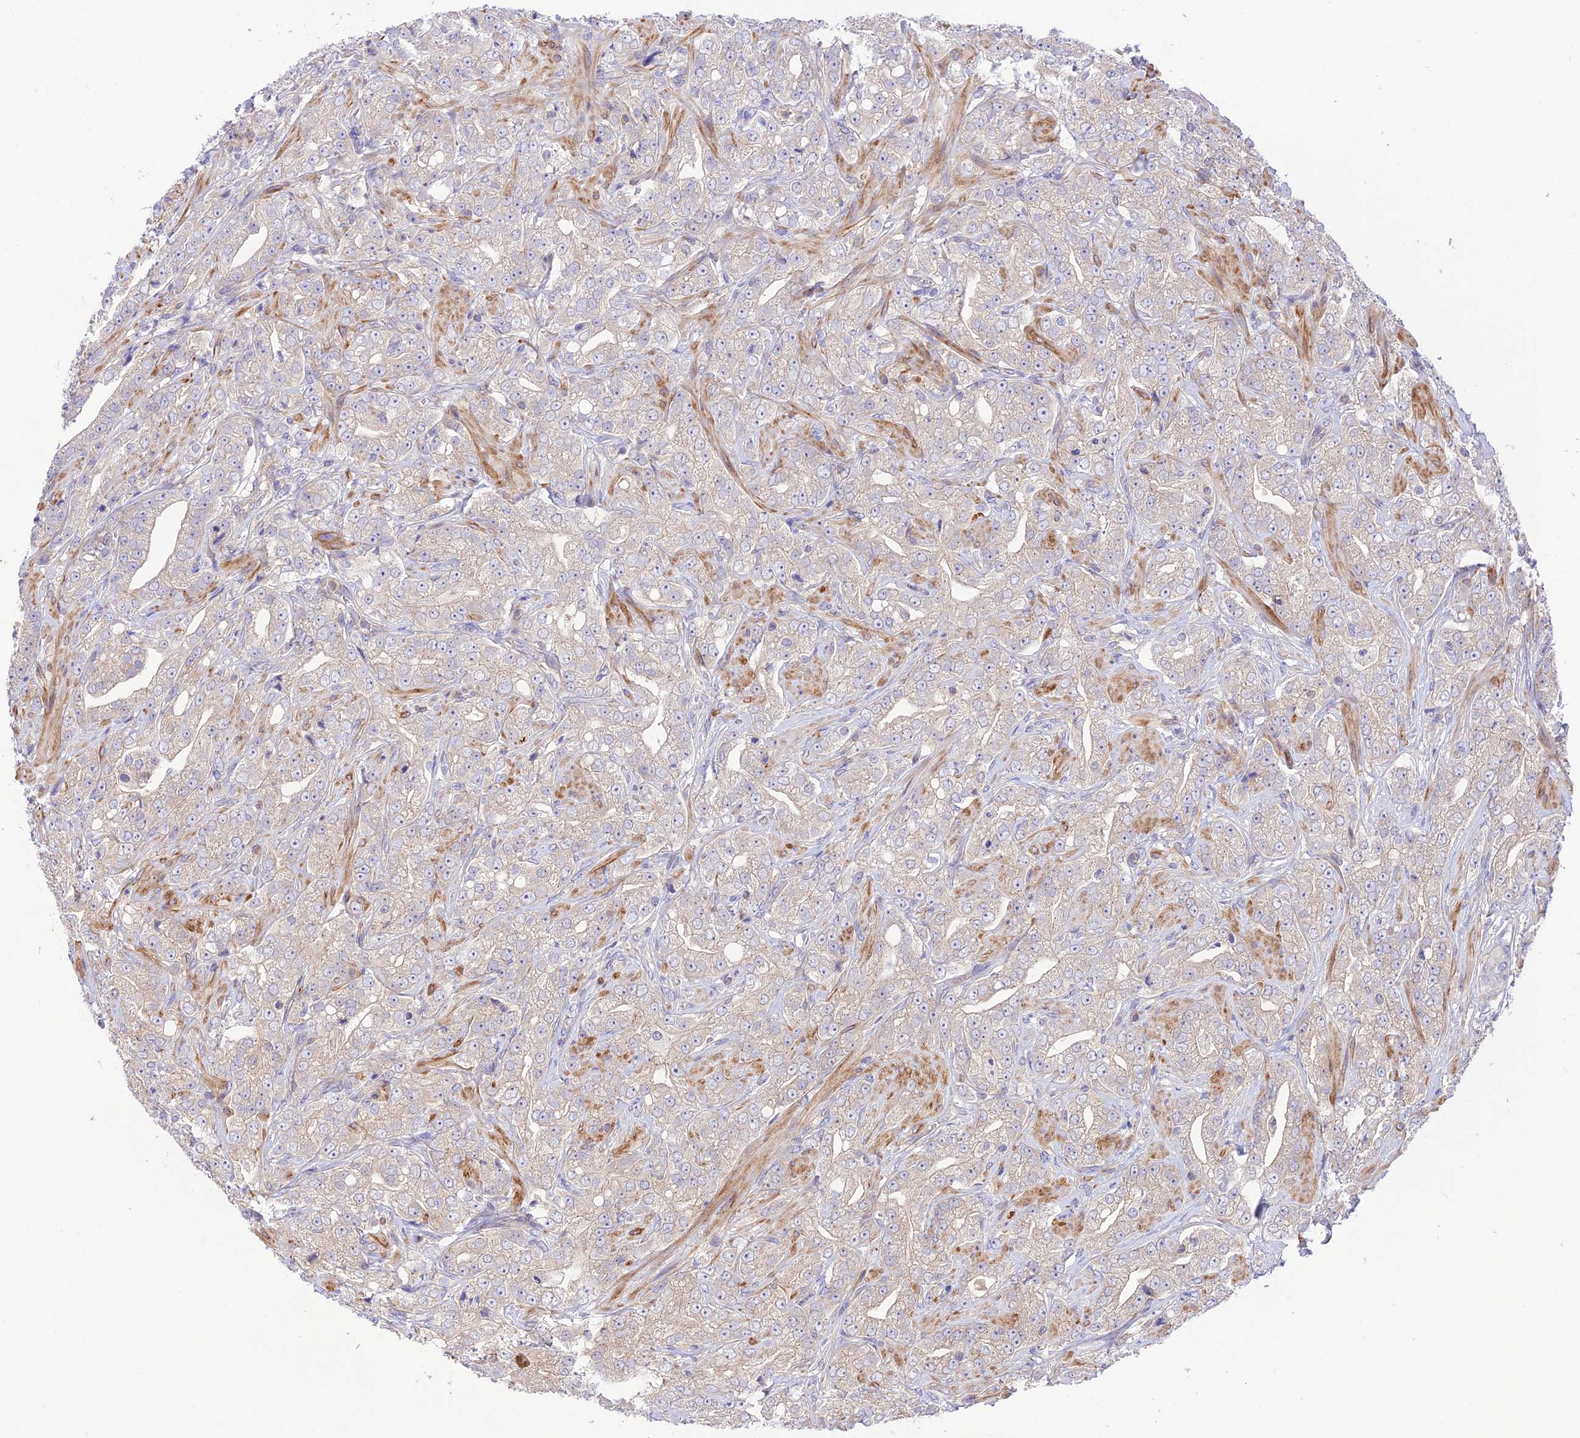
{"staining": {"intensity": "negative", "quantity": "none", "location": "none"}, "tissue": "prostate cancer", "cell_type": "Tumor cells", "image_type": "cancer", "snomed": [{"axis": "morphology", "description": "Adenocarcinoma, Low grade"}, {"axis": "topography", "description": "Prostate"}], "caption": "This is a micrograph of immunohistochemistry (IHC) staining of prostate cancer (low-grade adenocarcinoma), which shows no positivity in tumor cells.", "gene": "FCHSD1", "patient": {"sex": "male", "age": 67}}